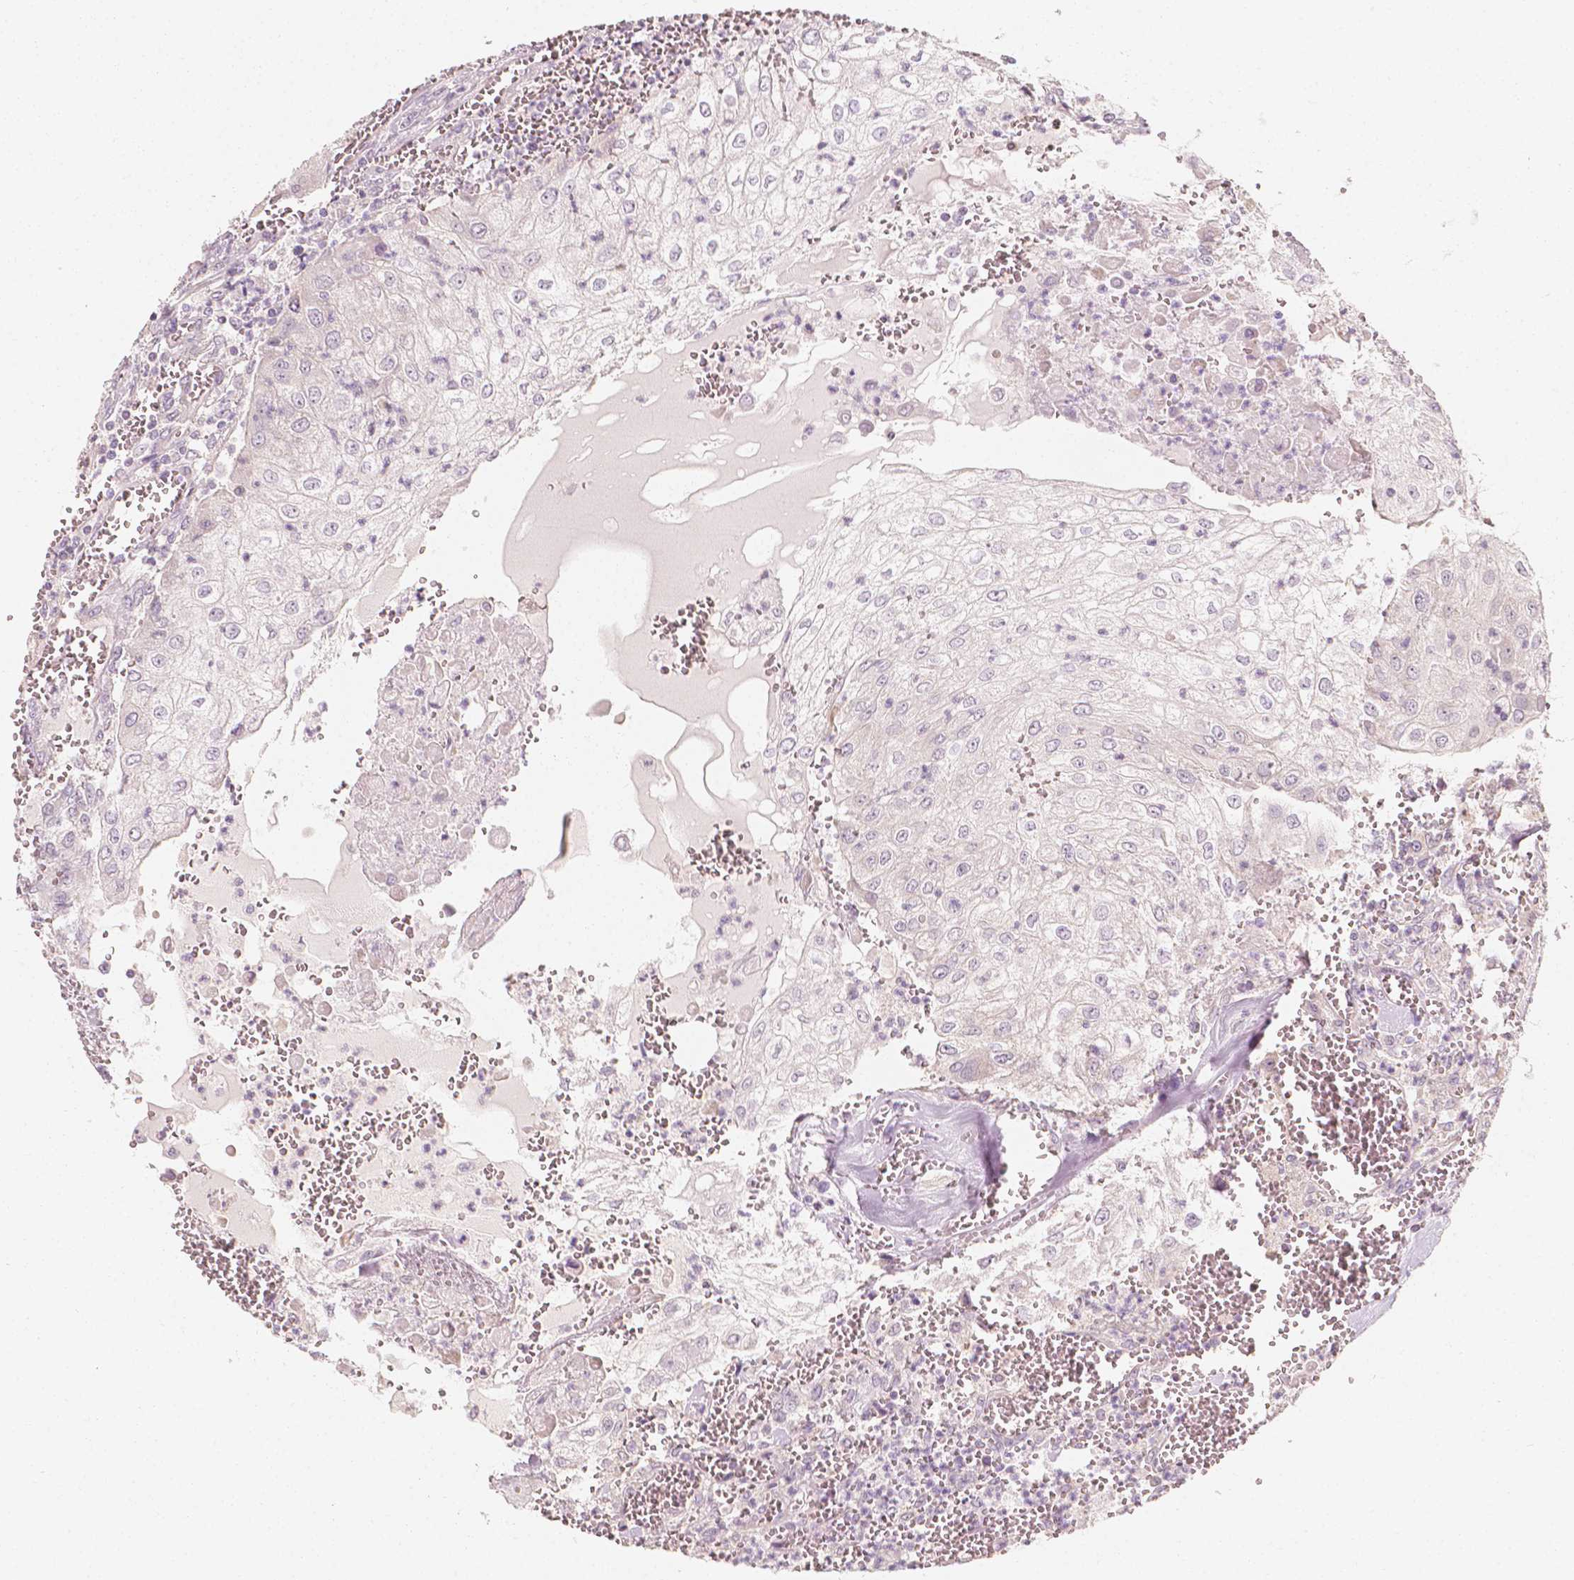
{"staining": {"intensity": "negative", "quantity": "none", "location": "none"}, "tissue": "urothelial cancer", "cell_type": "Tumor cells", "image_type": "cancer", "snomed": [{"axis": "morphology", "description": "Urothelial carcinoma, High grade"}, {"axis": "topography", "description": "Urinary bladder"}], "caption": "Immunohistochemistry micrograph of high-grade urothelial carcinoma stained for a protein (brown), which shows no staining in tumor cells. (Brightfield microscopy of DAB immunohistochemistry at high magnification).", "gene": "SHPK", "patient": {"sex": "male", "age": 62}}